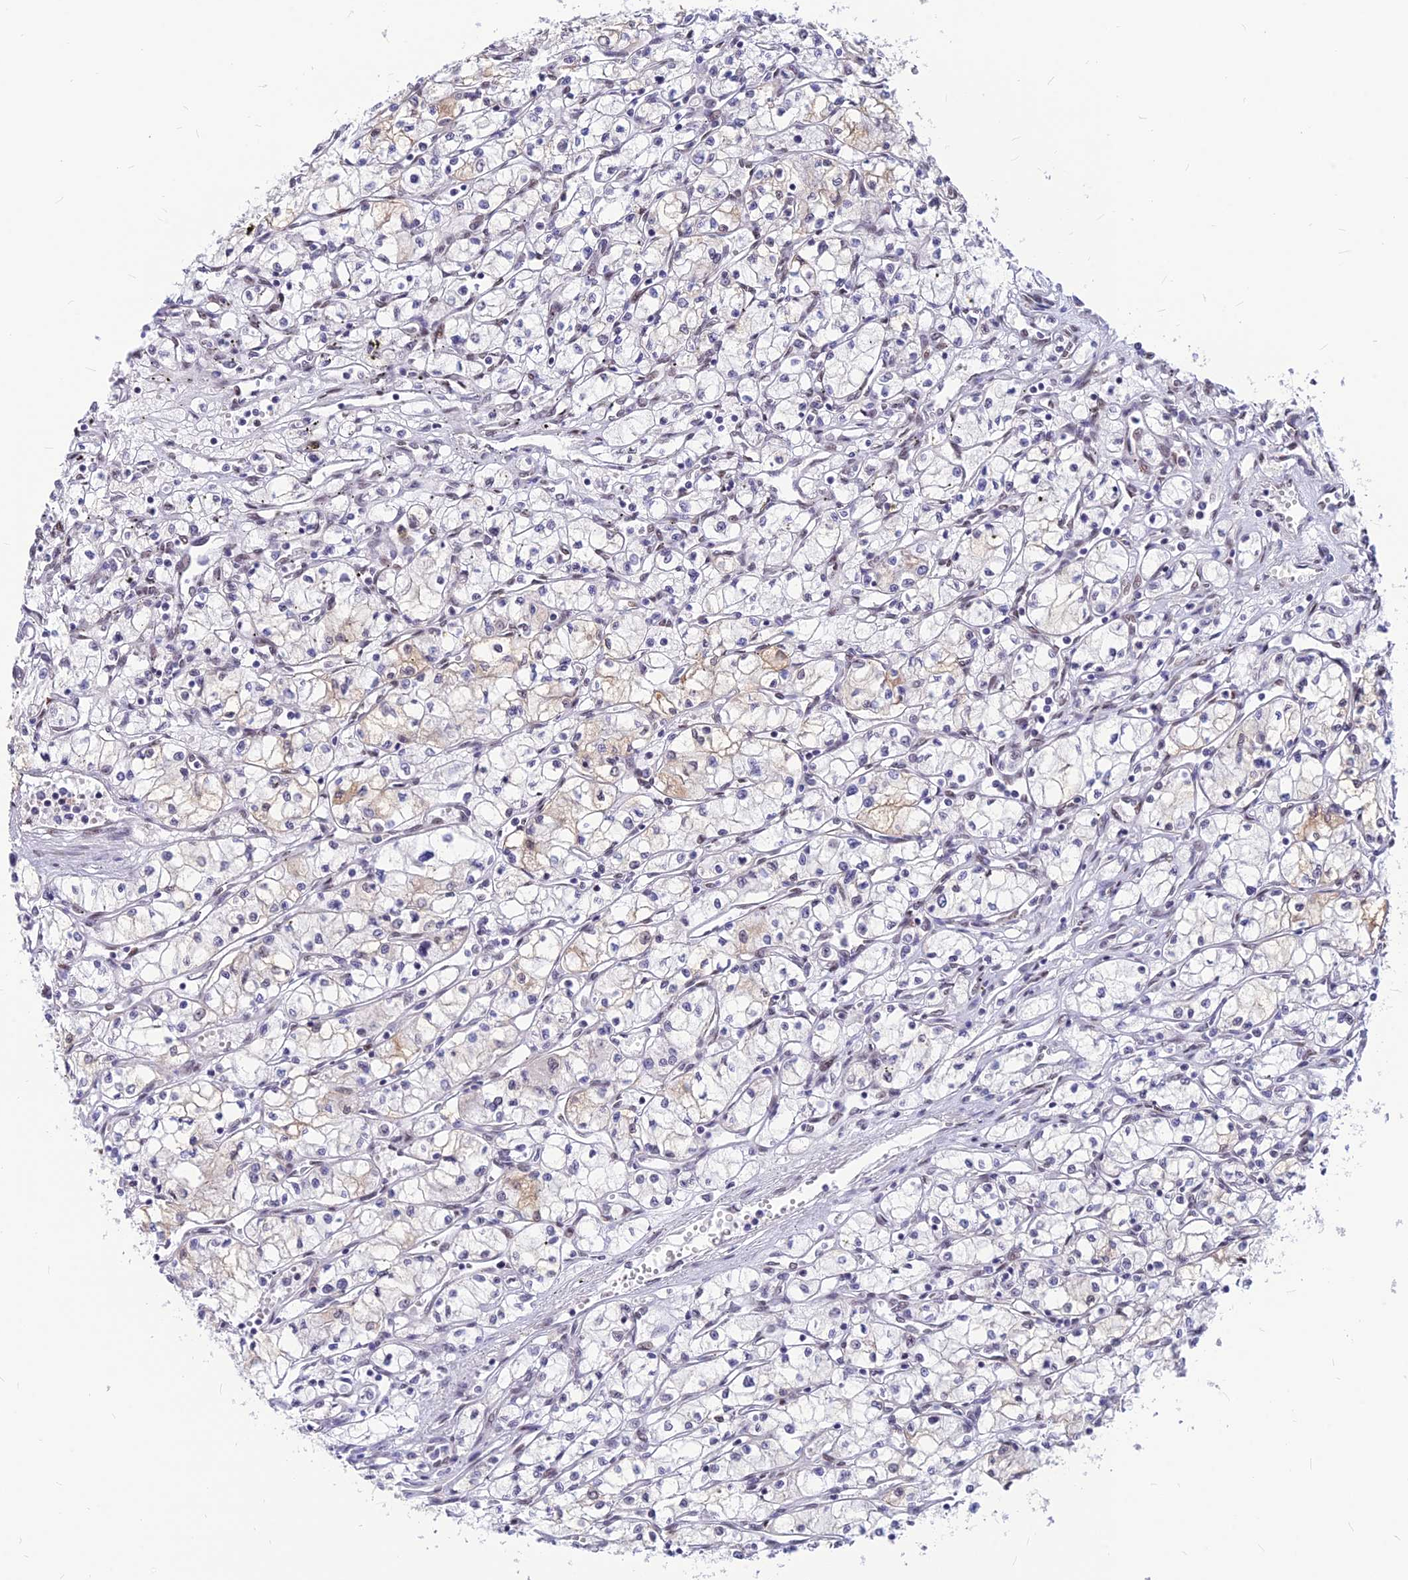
{"staining": {"intensity": "moderate", "quantity": "<25%", "location": "cytoplasmic/membranous"}, "tissue": "renal cancer", "cell_type": "Tumor cells", "image_type": "cancer", "snomed": [{"axis": "morphology", "description": "Adenocarcinoma, NOS"}, {"axis": "topography", "description": "Kidney"}], "caption": "Adenocarcinoma (renal) was stained to show a protein in brown. There is low levels of moderate cytoplasmic/membranous positivity in approximately <25% of tumor cells.", "gene": "KCTD13", "patient": {"sex": "male", "age": 59}}